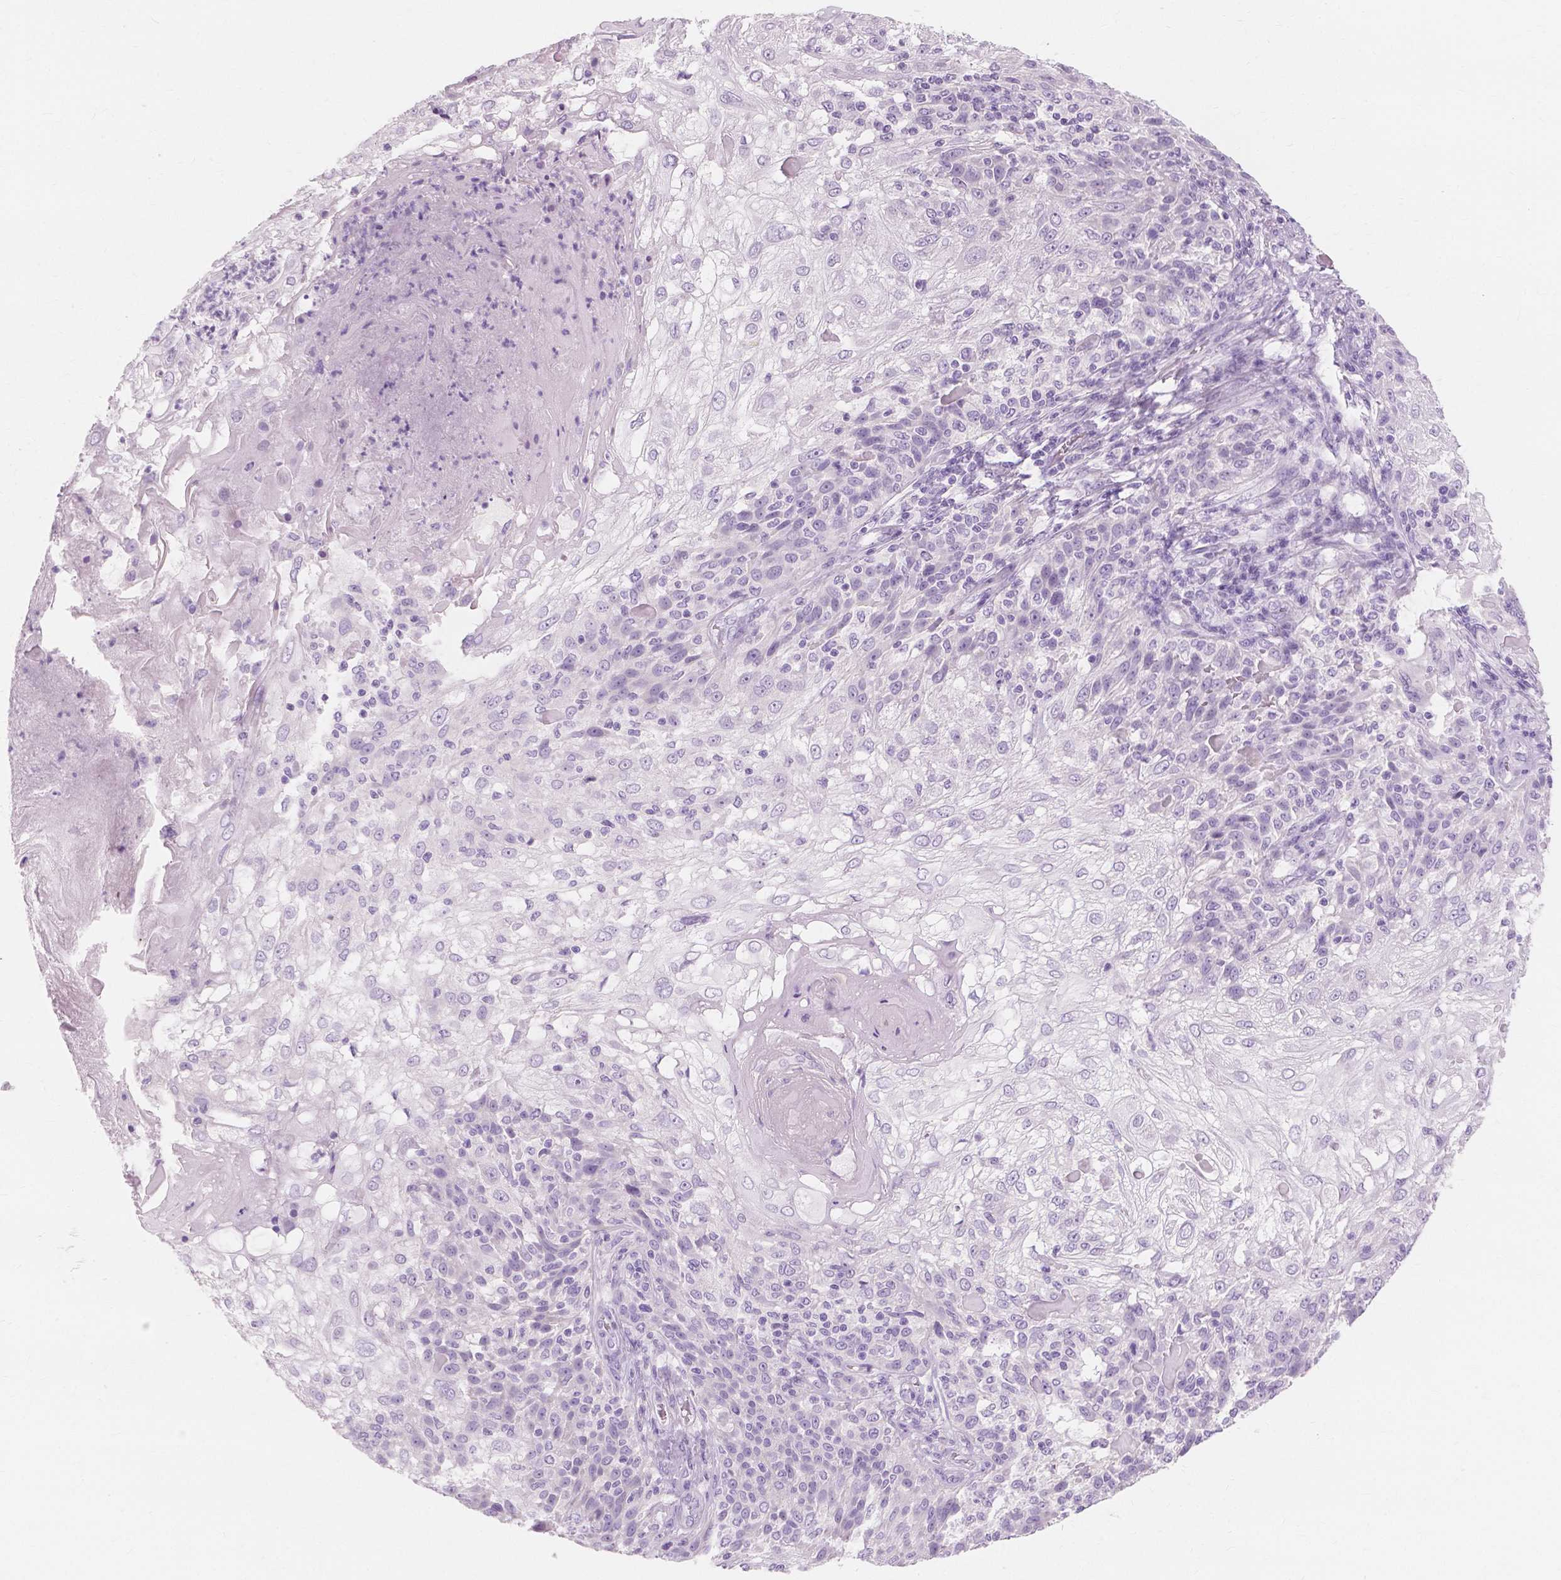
{"staining": {"intensity": "negative", "quantity": "none", "location": "none"}, "tissue": "skin cancer", "cell_type": "Tumor cells", "image_type": "cancer", "snomed": [{"axis": "morphology", "description": "Normal tissue, NOS"}, {"axis": "morphology", "description": "Squamous cell carcinoma, NOS"}, {"axis": "topography", "description": "Skin"}], "caption": "Photomicrograph shows no significant protein staining in tumor cells of skin squamous cell carcinoma.", "gene": "MUC12", "patient": {"sex": "female", "age": 83}}